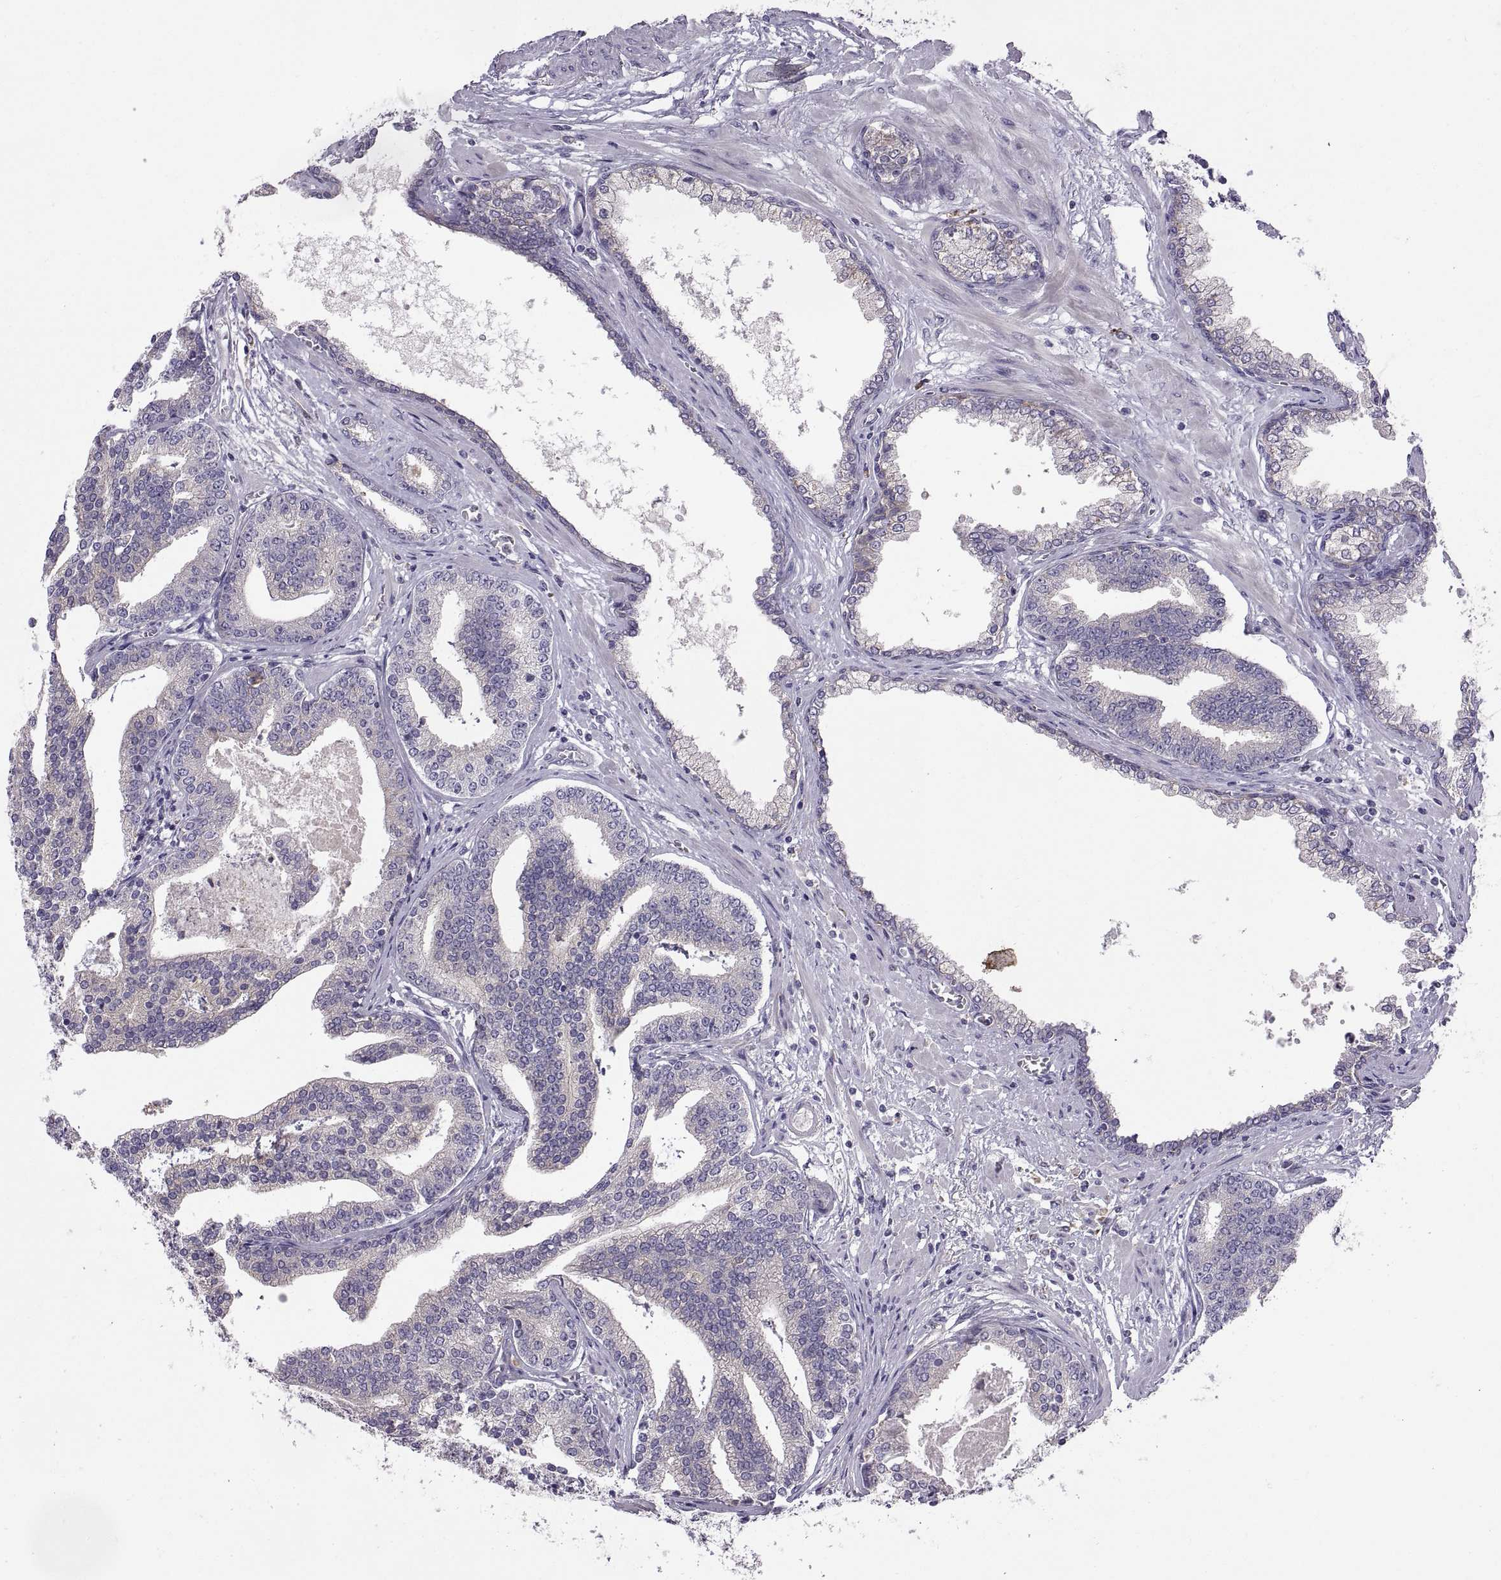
{"staining": {"intensity": "negative", "quantity": "none", "location": "none"}, "tissue": "prostate cancer", "cell_type": "Tumor cells", "image_type": "cancer", "snomed": [{"axis": "morphology", "description": "Adenocarcinoma, NOS"}, {"axis": "topography", "description": "Prostate"}], "caption": "DAB immunohistochemical staining of prostate cancer (adenocarcinoma) shows no significant staining in tumor cells.", "gene": "ARSL", "patient": {"sex": "male", "age": 64}}